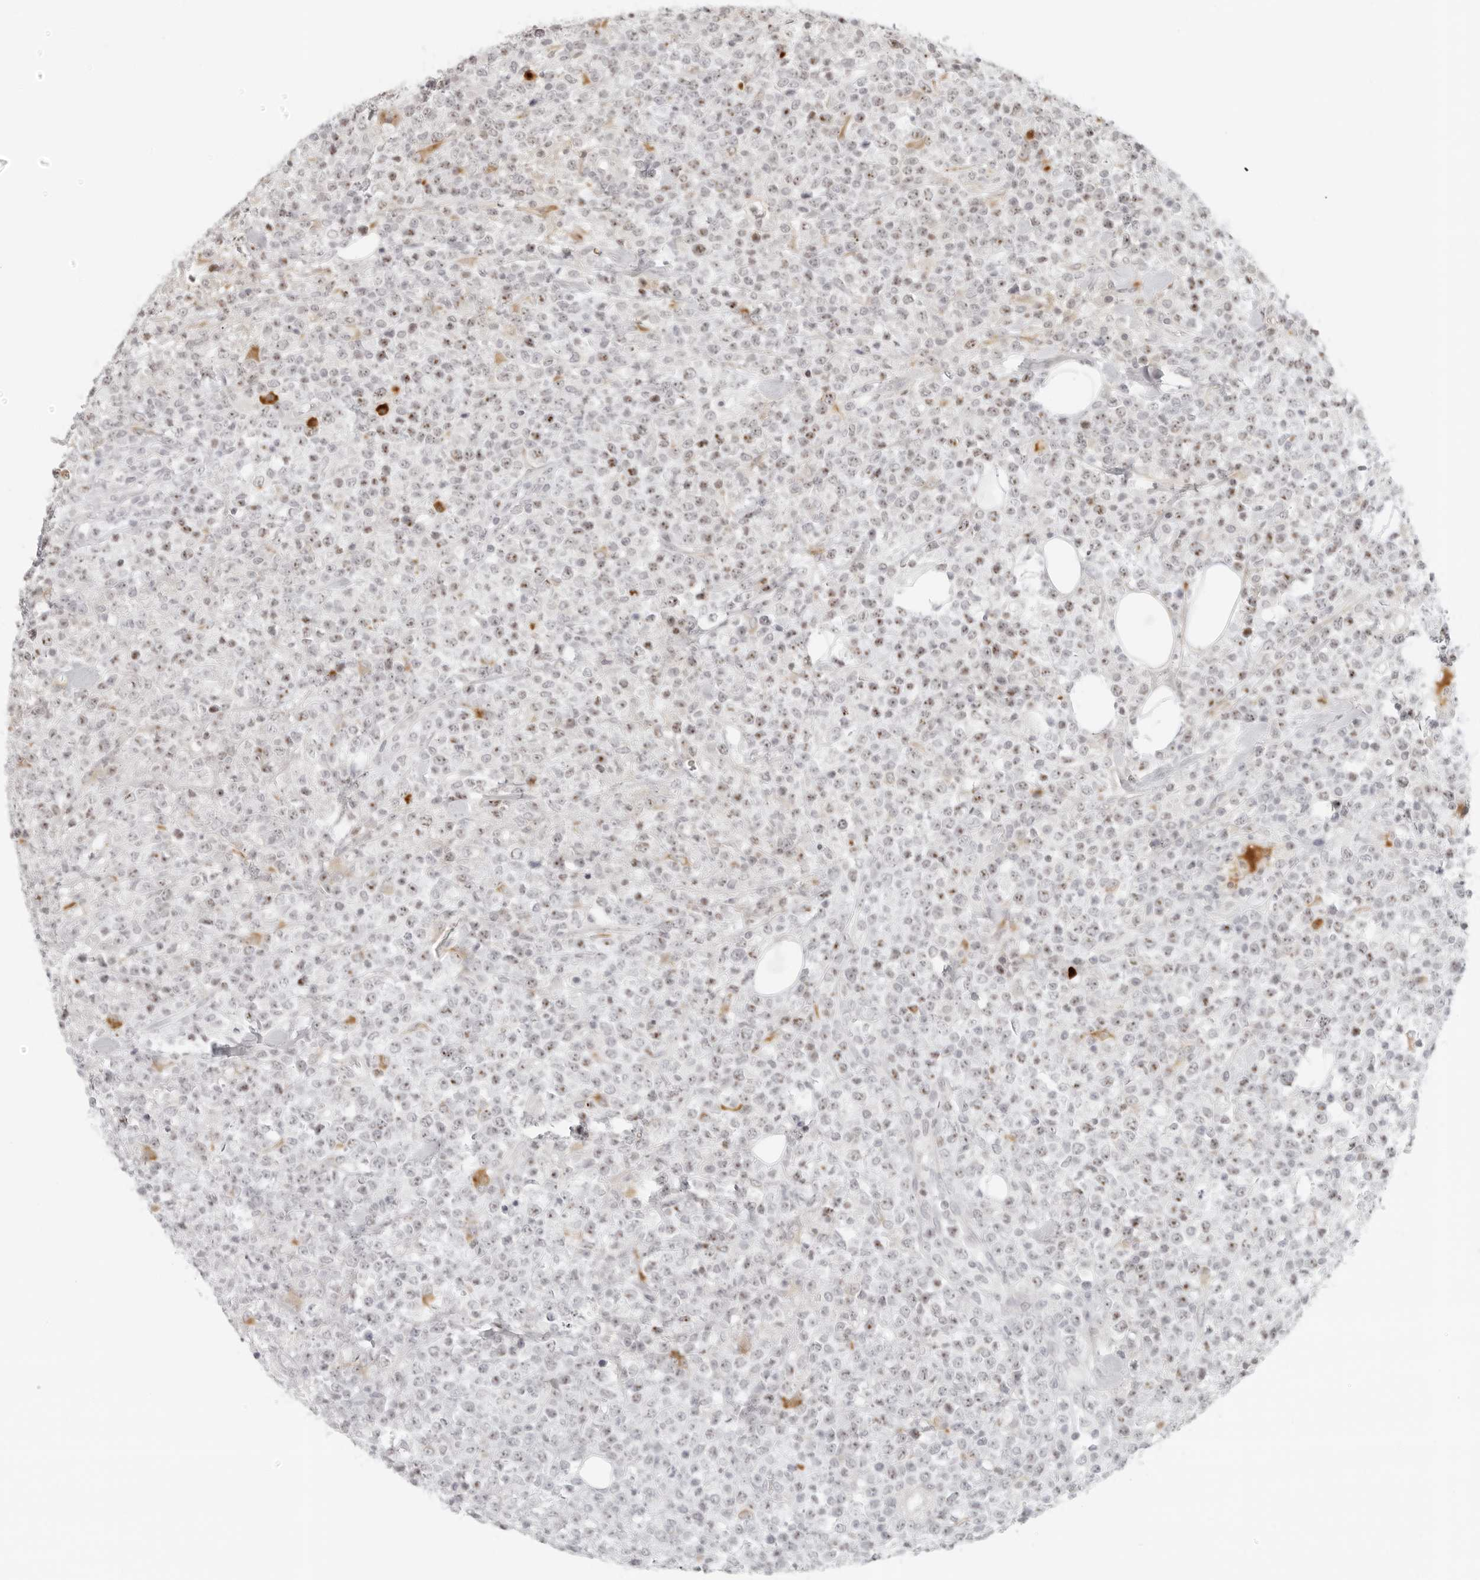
{"staining": {"intensity": "moderate", "quantity": "25%-75%", "location": "nuclear"}, "tissue": "lymphoma", "cell_type": "Tumor cells", "image_type": "cancer", "snomed": [{"axis": "morphology", "description": "Malignant lymphoma, non-Hodgkin's type, High grade"}, {"axis": "topography", "description": "Colon"}], "caption": "An immunohistochemistry (IHC) image of neoplastic tissue is shown. Protein staining in brown labels moderate nuclear positivity in malignant lymphoma, non-Hodgkin's type (high-grade) within tumor cells. (DAB (3,3'-diaminobenzidine) = brown stain, brightfield microscopy at high magnification).", "gene": "ZNF678", "patient": {"sex": "female", "age": 53}}